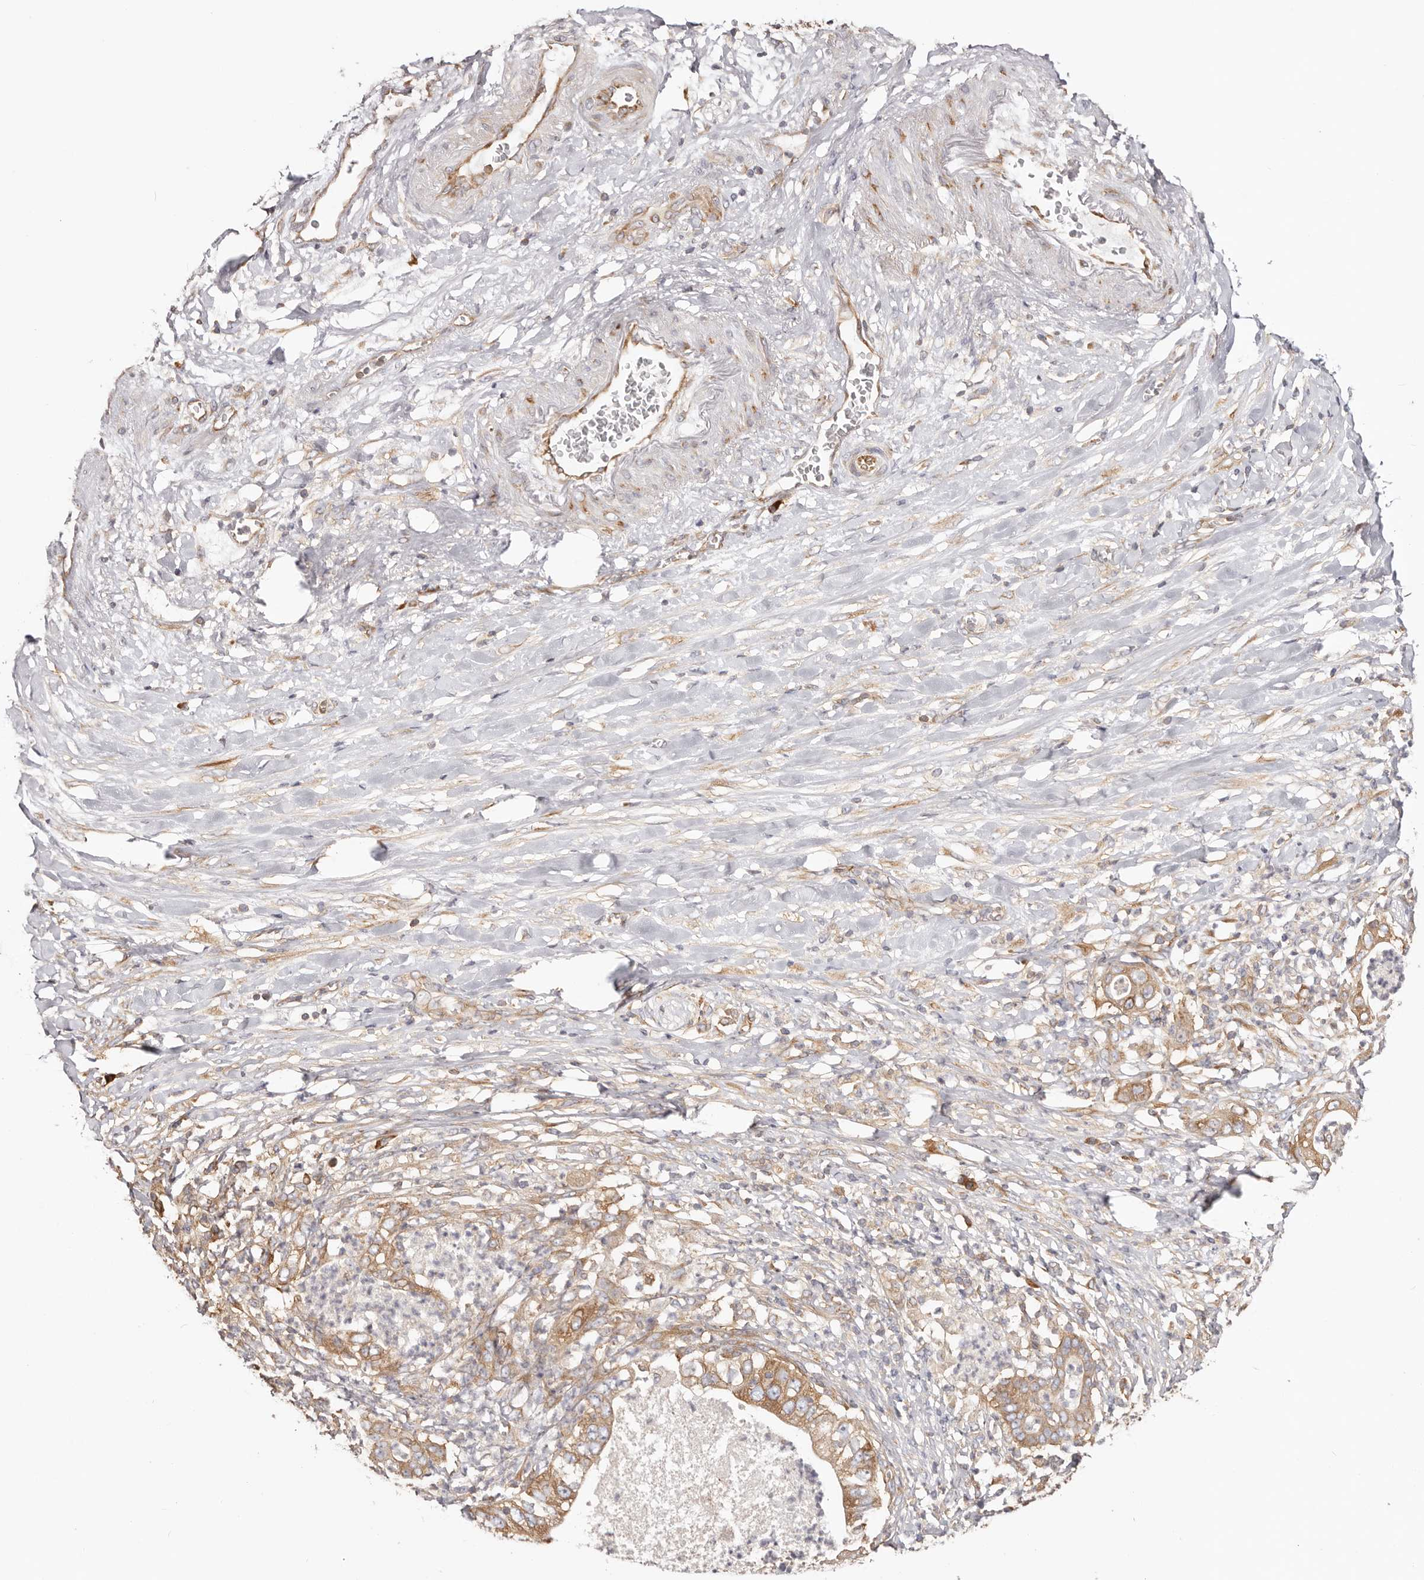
{"staining": {"intensity": "strong", "quantity": ">75%", "location": "cytoplasmic/membranous"}, "tissue": "pancreatic cancer", "cell_type": "Tumor cells", "image_type": "cancer", "snomed": [{"axis": "morphology", "description": "Adenocarcinoma, NOS"}, {"axis": "topography", "description": "Pancreas"}], "caption": "DAB (3,3'-diaminobenzidine) immunohistochemical staining of pancreatic cancer displays strong cytoplasmic/membranous protein staining in about >75% of tumor cells.", "gene": "EPRS1", "patient": {"sex": "female", "age": 78}}